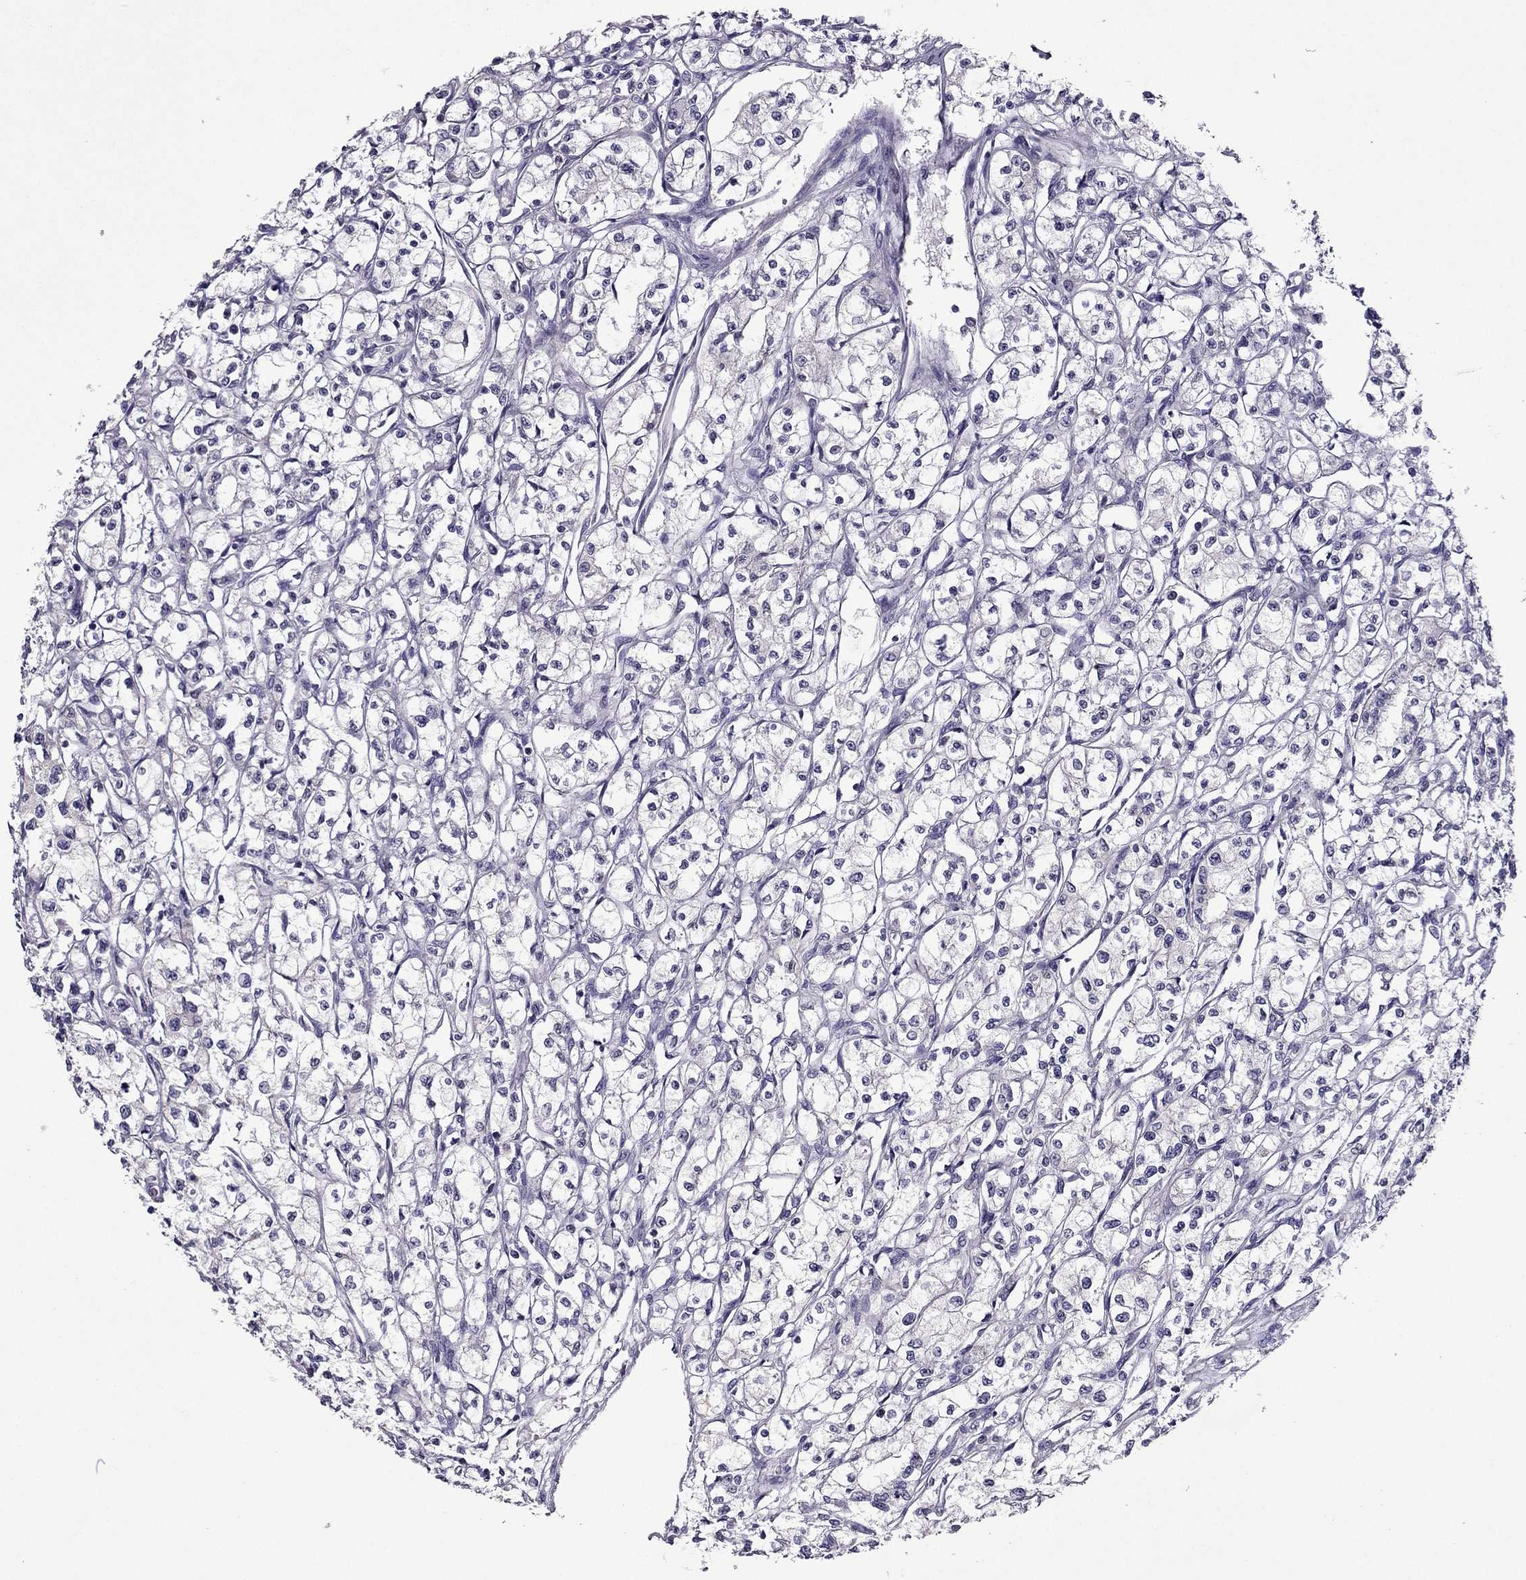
{"staining": {"intensity": "negative", "quantity": "none", "location": "none"}, "tissue": "renal cancer", "cell_type": "Tumor cells", "image_type": "cancer", "snomed": [{"axis": "morphology", "description": "Adenocarcinoma, NOS"}, {"axis": "topography", "description": "Kidney"}], "caption": "Tumor cells show no significant protein expression in renal cancer.", "gene": "CDK5", "patient": {"sex": "male", "age": 56}}